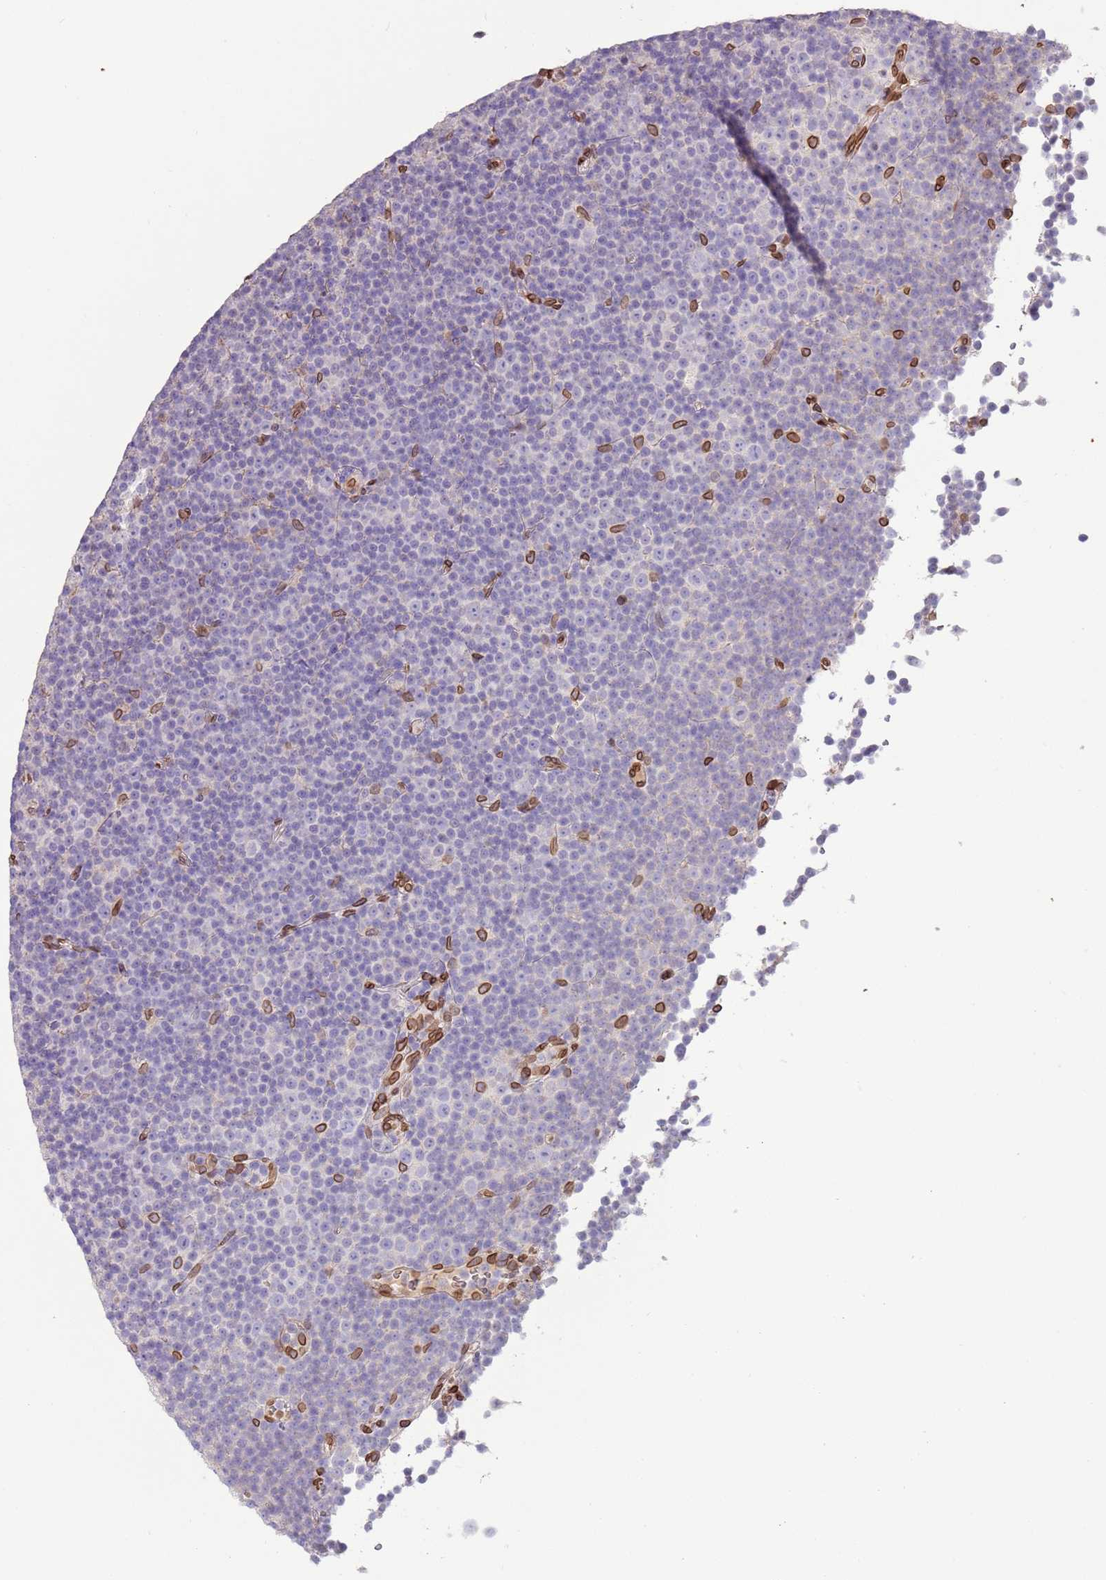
{"staining": {"intensity": "negative", "quantity": "none", "location": "none"}, "tissue": "lymphoma", "cell_type": "Tumor cells", "image_type": "cancer", "snomed": [{"axis": "morphology", "description": "Malignant lymphoma, non-Hodgkin's type, Low grade"}, {"axis": "topography", "description": "Lymph node"}], "caption": "IHC of human lymphoma displays no staining in tumor cells.", "gene": "TMEM47", "patient": {"sex": "female", "age": 67}}